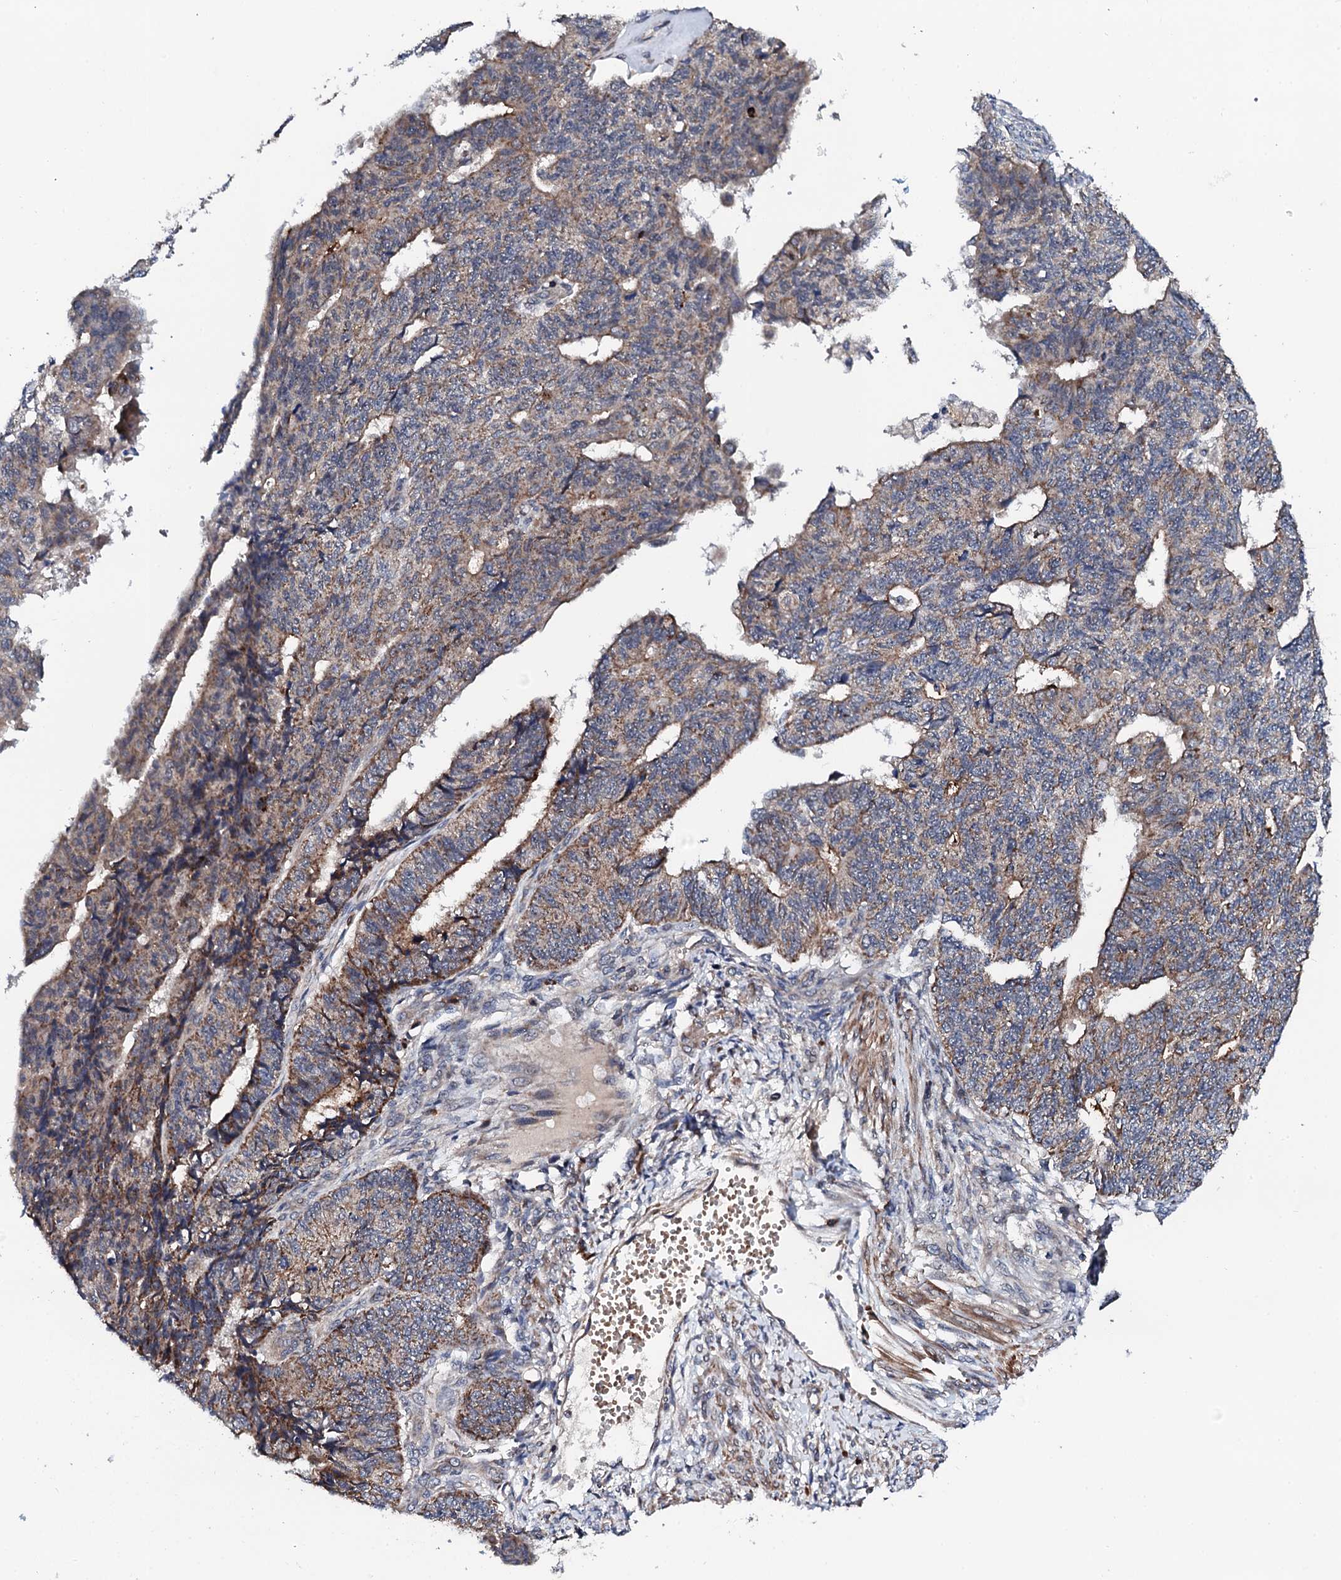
{"staining": {"intensity": "moderate", "quantity": "25%-75%", "location": "cytoplasmic/membranous"}, "tissue": "endometrial cancer", "cell_type": "Tumor cells", "image_type": "cancer", "snomed": [{"axis": "morphology", "description": "Adenocarcinoma, NOS"}, {"axis": "topography", "description": "Endometrium"}], "caption": "IHC micrograph of endometrial adenocarcinoma stained for a protein (brown), which demonstrates medium levels of moderate cytoplasmic/membranous positivity in about 25%-75% of tumor cells.", "gene": "COG4", "patient": {"sex": "female", "age": 32}}